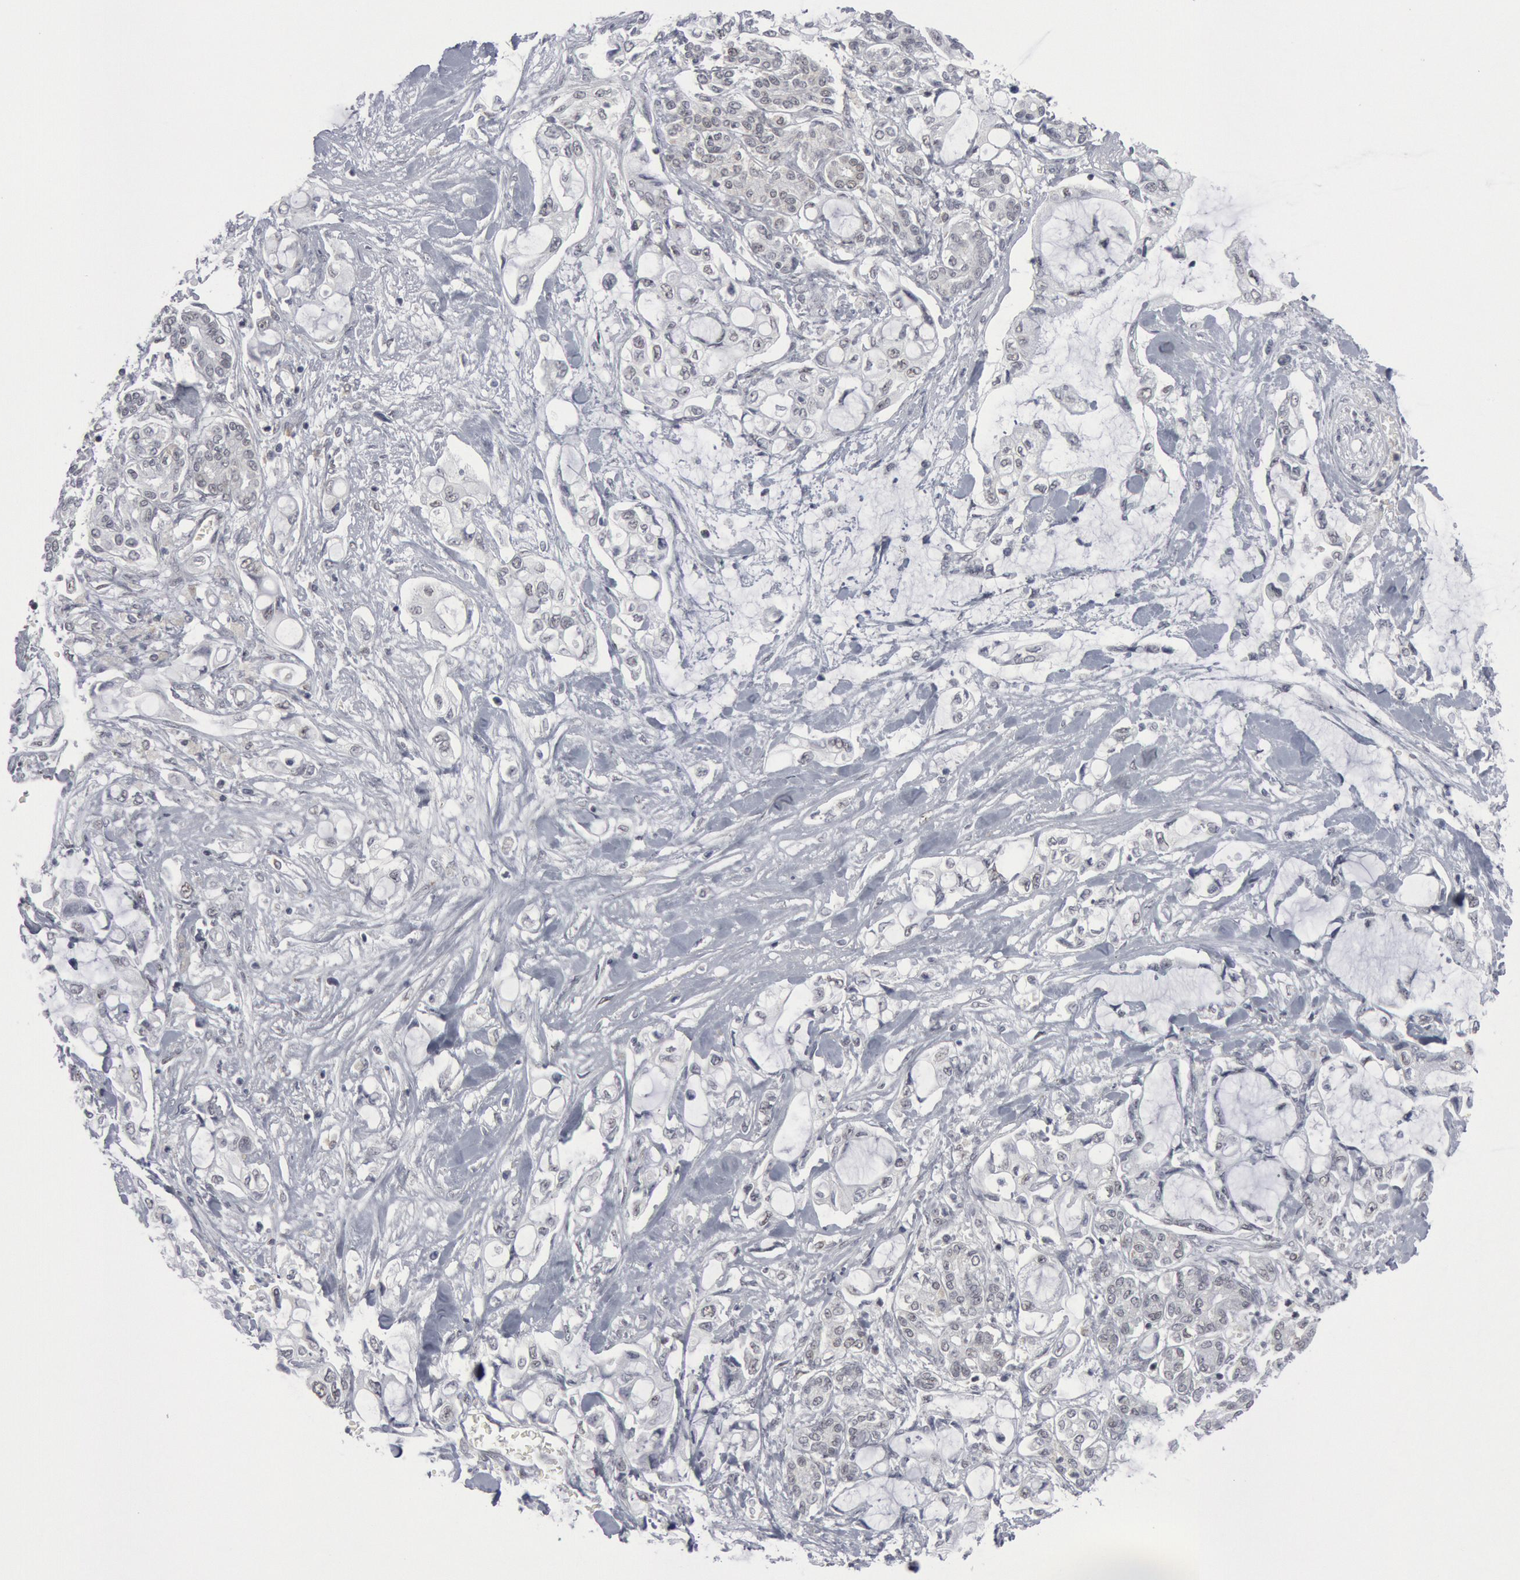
{"staining": {"intensity": "negative", "quantity": "none", "location": "none"}, "tissue": "pancreatic cancer", "cell_type": "Tumor cells", "image_type": "cancer", "snomed": [{"axis": "morphology", "description": "Adenocarcinoma, NOS"}, {"axis": "topography", "description": "Pancreas"}], "caption": "High magnification brightfield microscopy of pancreatic cancer (adenocarcinoma) stained with DAB (brown) and counterstained with hematoxylin (blue): tumor cells show no significant expression.", "gene": "CASP9", "patient": {"sex": "female", "age": 70}}